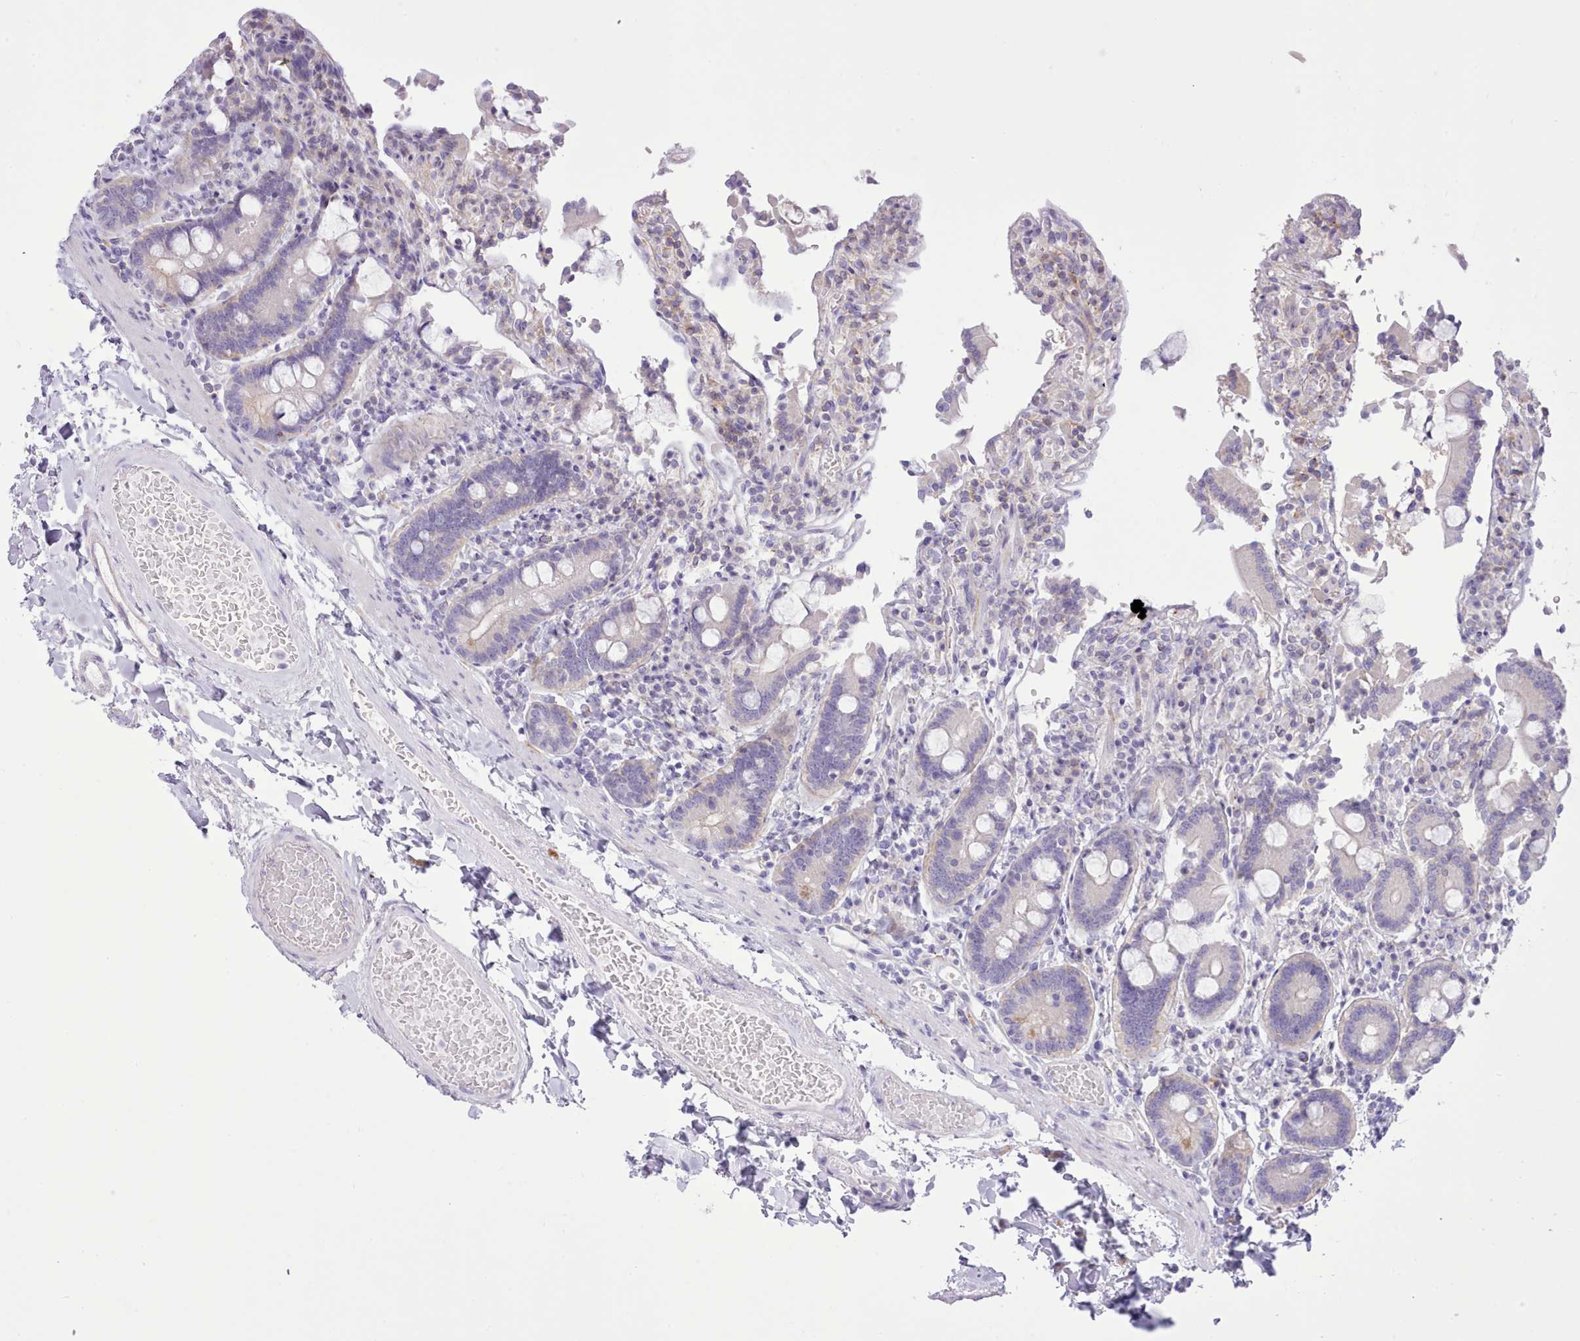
{"staining": {"intensity": "negative", "quantity": "none", "location": "none"}, "tissue": "duodenum", "cell_type": "Glandular cells", "image_type": "normal", "snomed": [{"axis": "morphology", "description": "Normal tissue, NOS"}, {"axis": "topography", "description": "Duodenum"}], "caption": "IHC of unremarkable duodenum shows no expression in glandular cells. Brightfield microscopy of IHC stained with DAB (brown) and hematoxylin (blue), captured at high magnification.", "gene": "MDFI", "patient": {"sex": "male", "age": 55}}